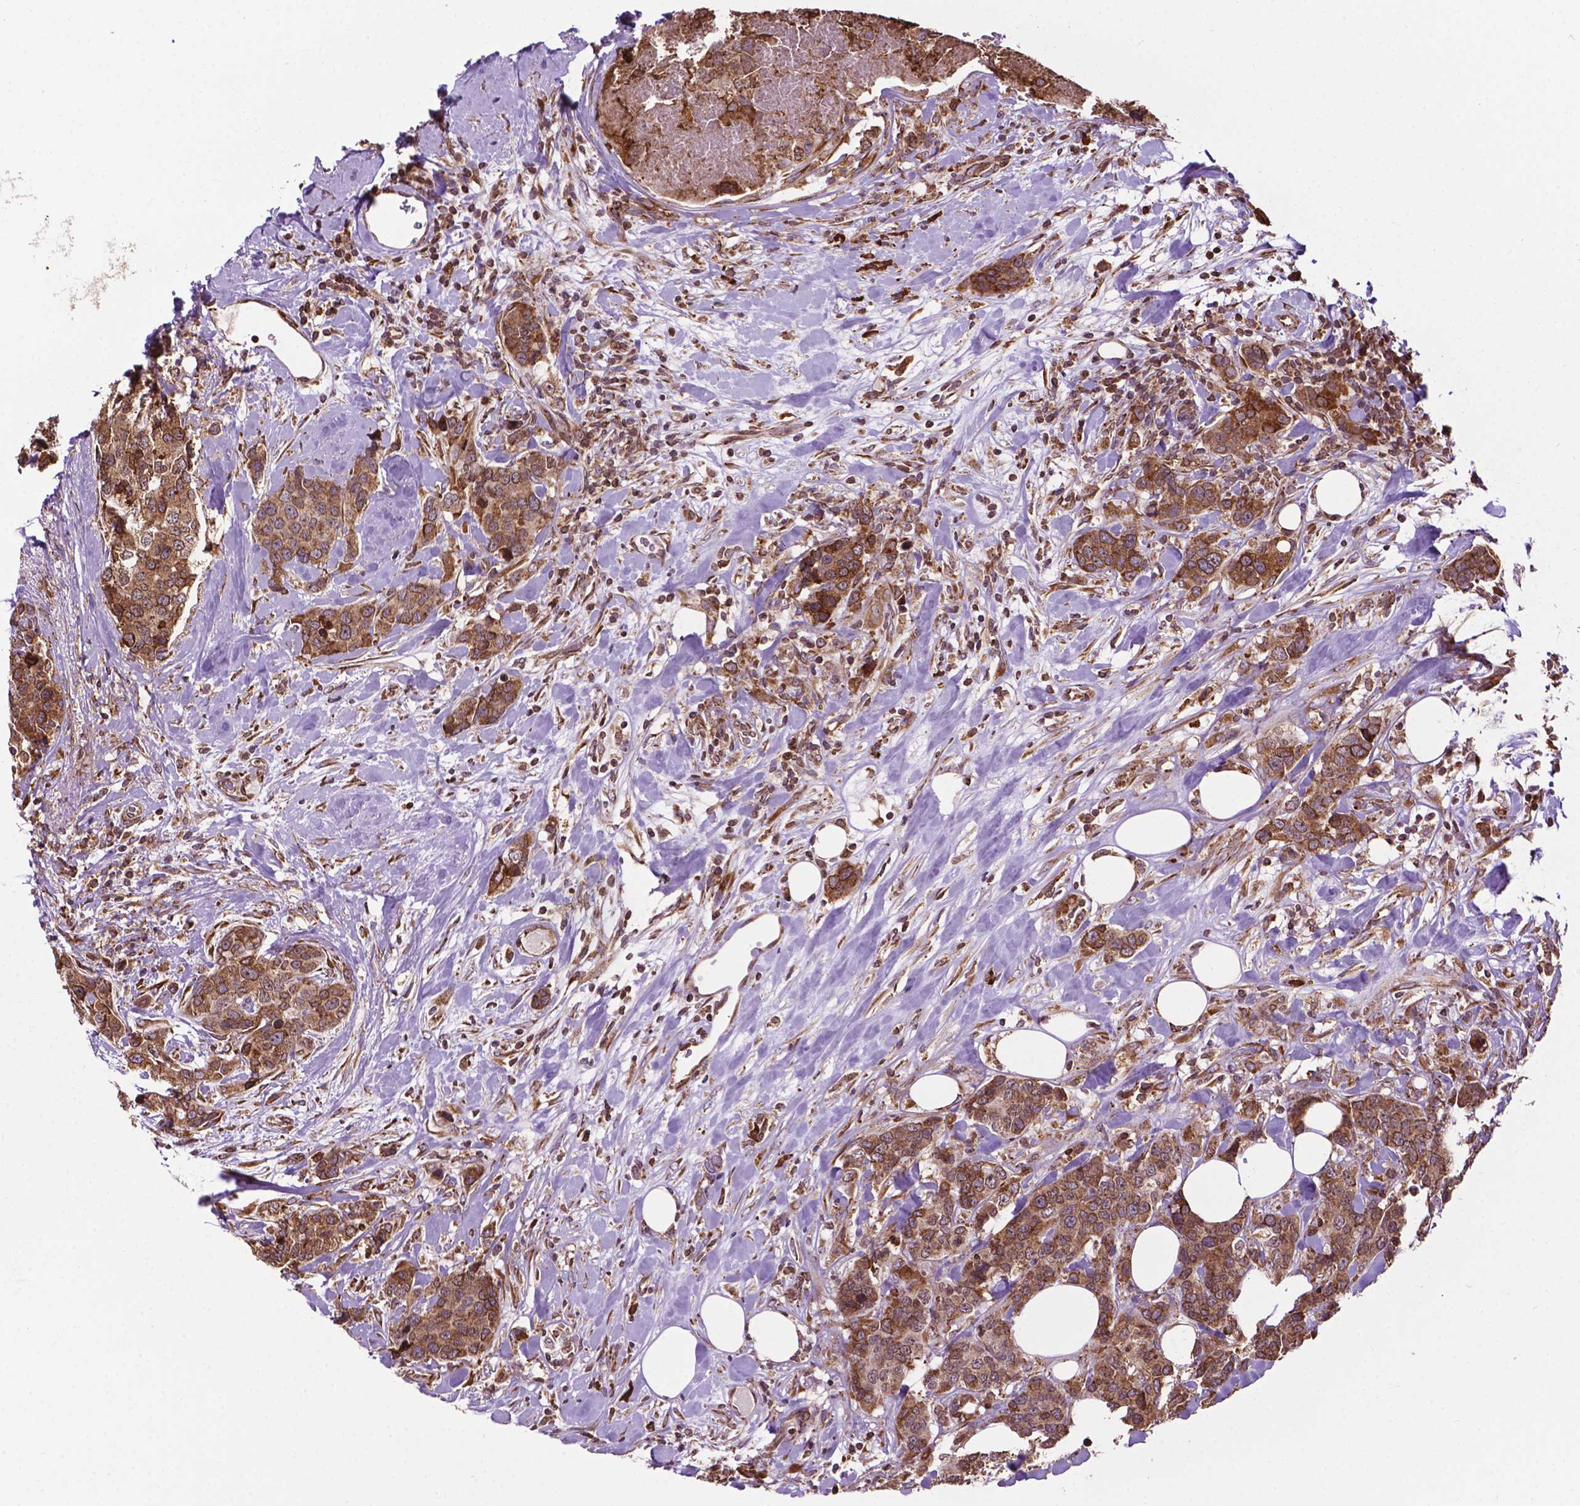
{"staining": {"intensity": "moderate", "quantity": ">75%", "location": "cytoplasmic/membranous"}, "tissue": "breast cancer", "cell_type": "Tumor cells", "image_type": "cancer", "snomed": [{"axis": "morphology", "description": "Lobular carcinoma"}, {"axis": "topography", "description": "Breast"}], "caption": "Brown immunohistochemical staining in lobular carcinoma (breast) exhibits moderate cytoplasmic/membranous positivity in about >75% of tumor cells. (DAB = brown stain, brightfield microscopy at high magnification).", "gene": "GANAB", "patient": {"sex": "female", "age": 59}}